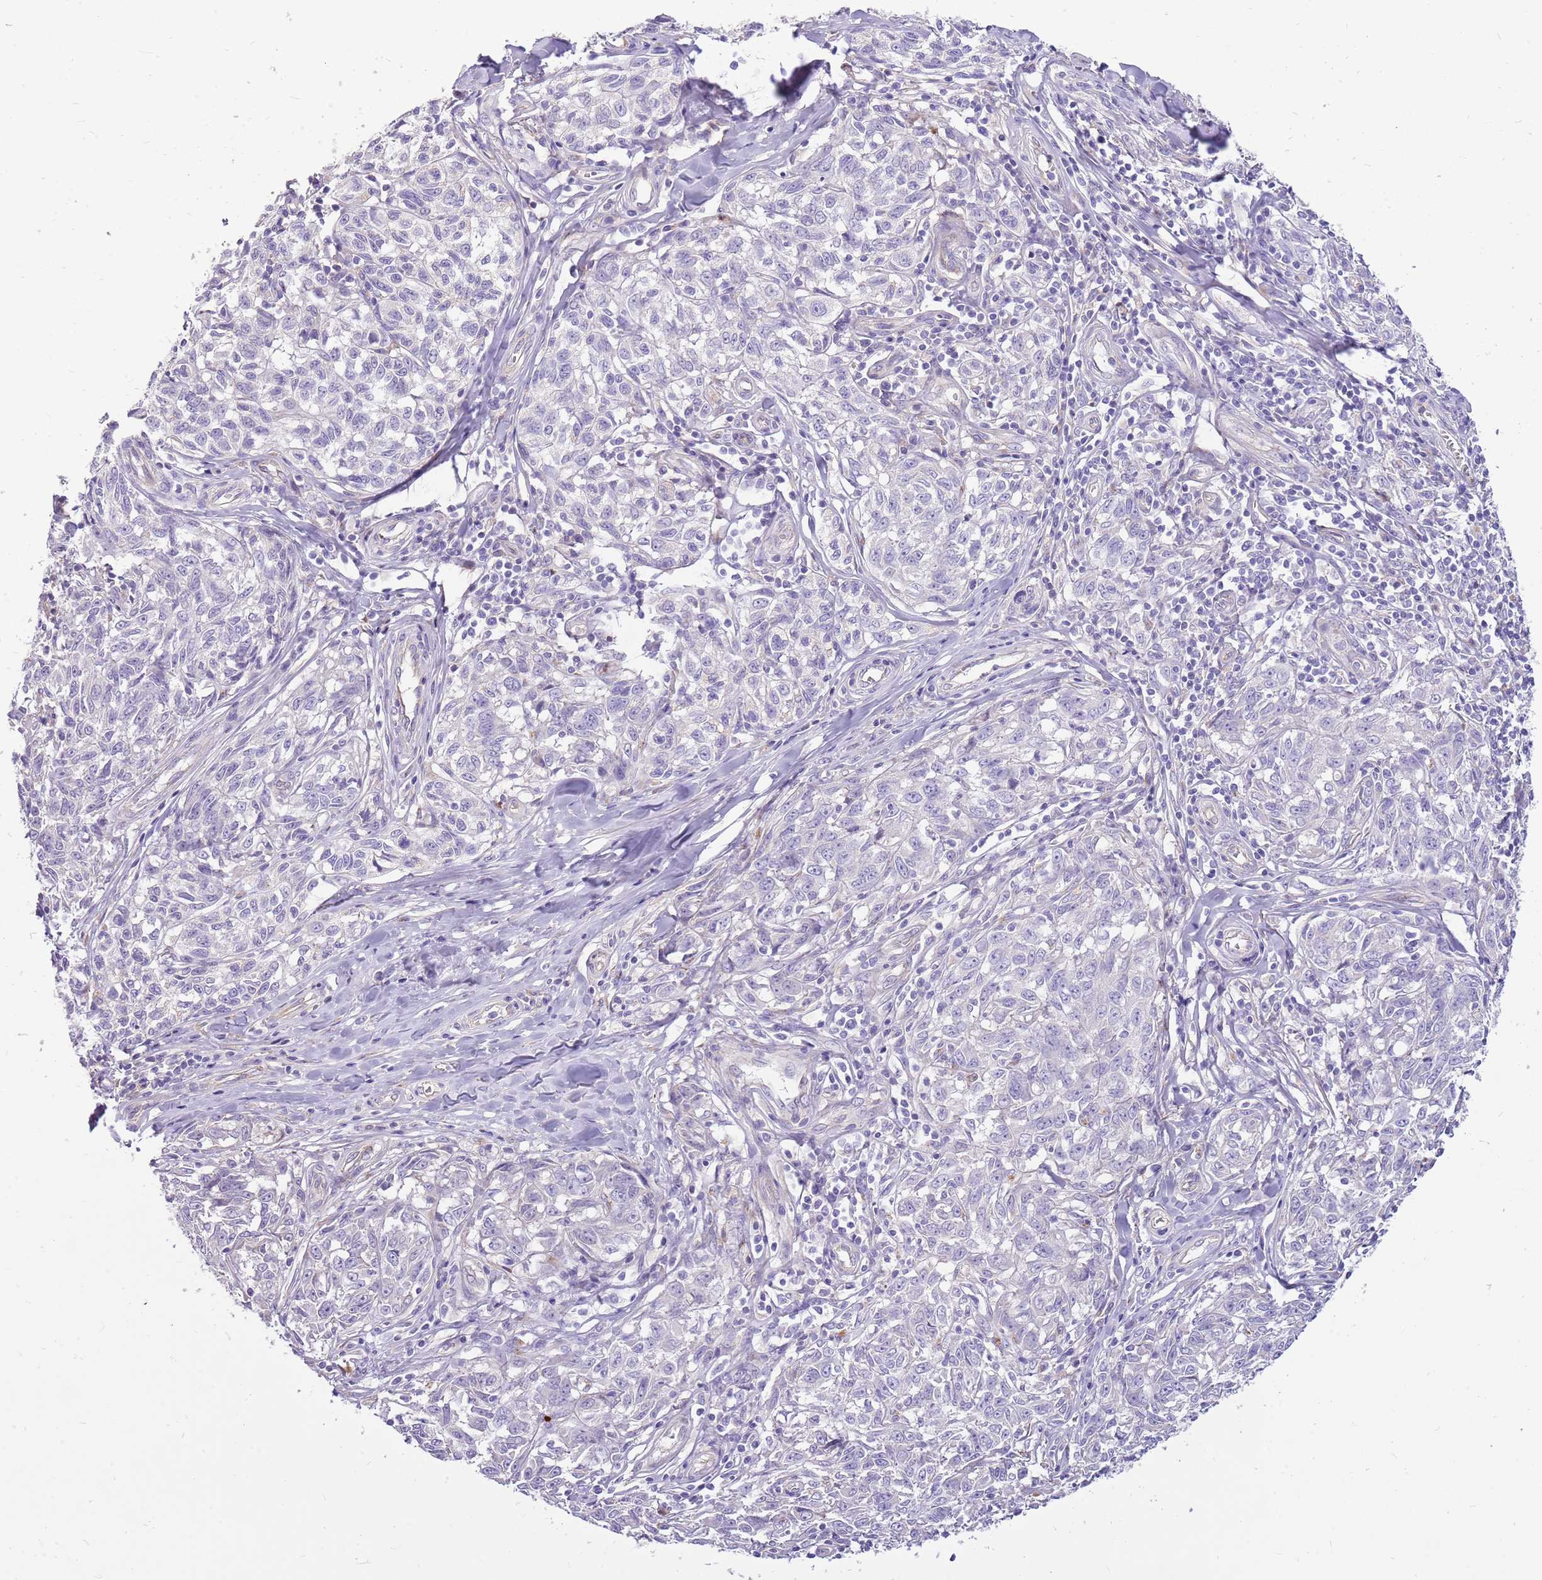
{"staining": {"intensity": "negative", "quantity": "none", "location": "none"}, "tissue": "melanoma", "cell_type": "Tumor cells", "image_type": "cancer", "snomed": [{"axis": "morphology", "description": "Normal tissue, NOS"}, {"axis": "morphology", "description": "Malignant melanoma, NOS"}, {"axis": "topography", "description": "Skin"}], "caption": "The micrograph reveals no significant positivity in tumor cells of melanoma.", "gene": "NTN4", "patient": {"sex": "female", "age": 64}}